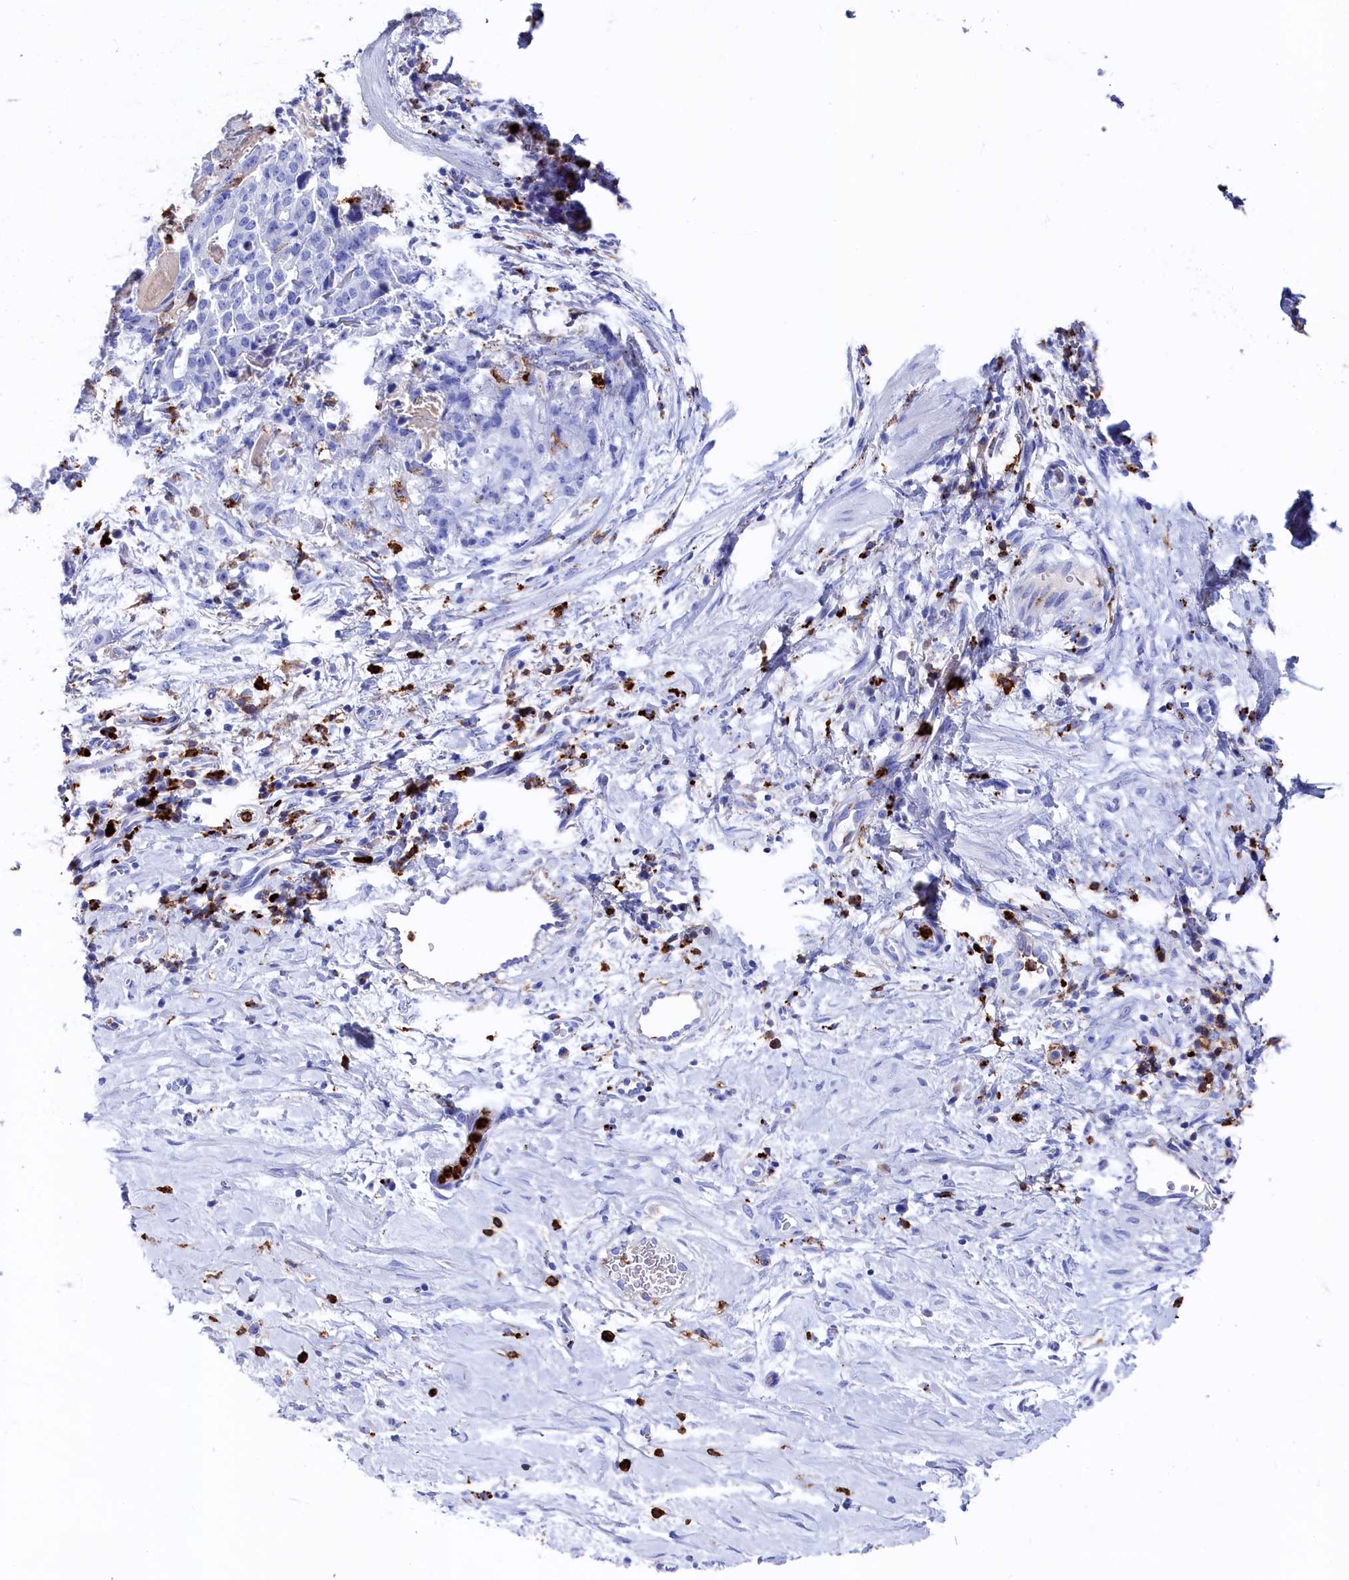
{"staining": {"intensity": "negative", "quantity": "none", "location": "none"}, "tissue": "stomach cancer", "cell_type": "Tumor cells", "image_type": "cancer", "snomed": [{"axis": "morphology", "description": "Adenocarcinoma, NOS"}, {"axis": "topography", "description": "Stomach"}], "caption": "Tumor cells are negative for protein expression in human stomach cancer. Brightfield microscopy of IHC stained with DAB (brown) and hematoxylin (blue), captured at high magnification.", "gene": "PLAC8", "patient": {"sex": "male", "age": 48}}